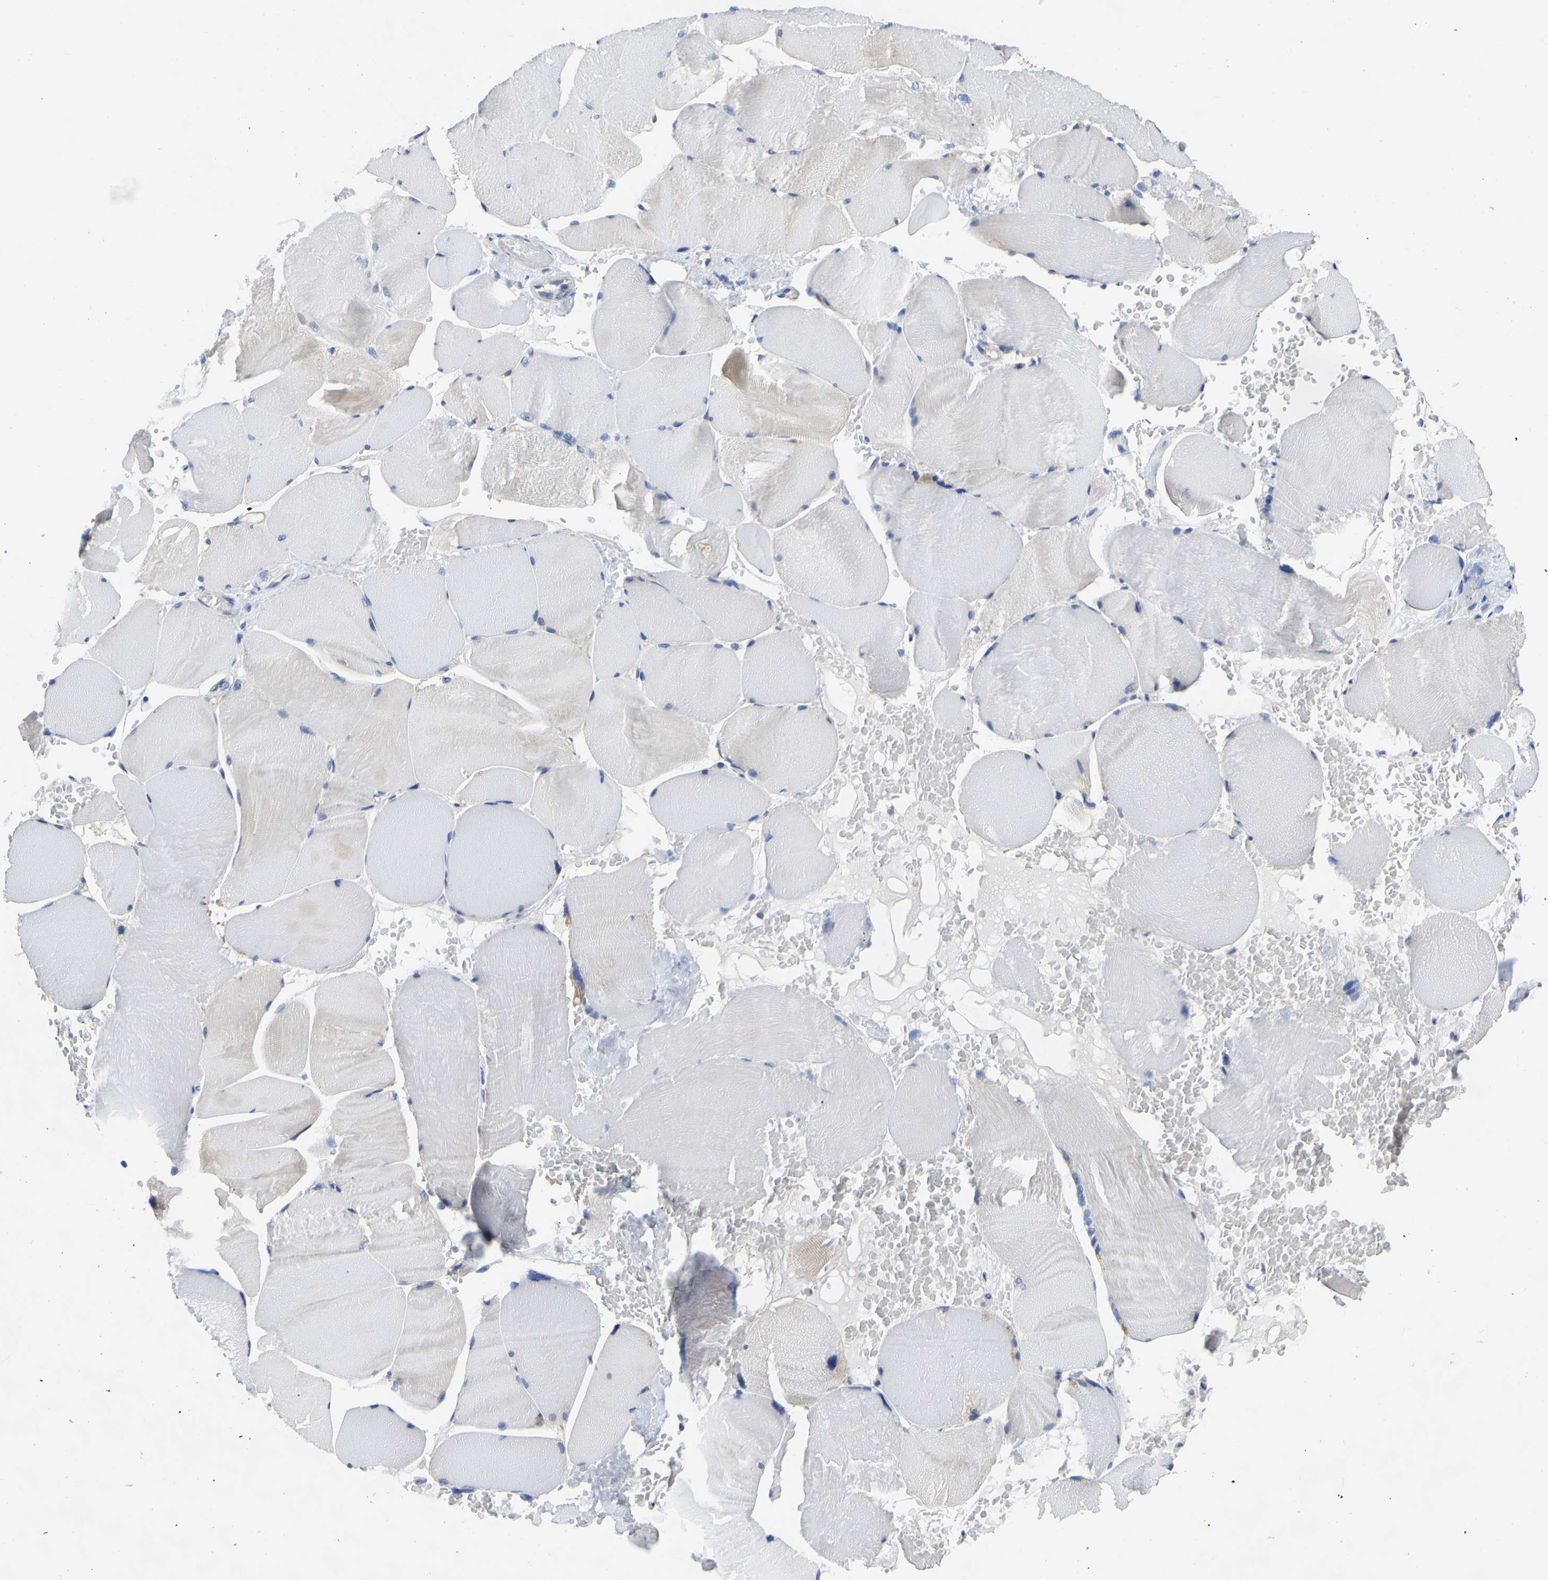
{"staining": {"intensity": "weak", "quantity": "<25%", "location": "cytoplasmic/membranous"}, "tissue": "skeletal muscle", "cell_type": "Myocytes", "image_type": "normal", "snomed": [{"axis": "morphology", "description": "Normal tissue, NOS"}, {"axis": "topography", "description": "Skin"}, {"axis": "topography", "description": "Skeletal muscle"}], "caption": "DAB immunohistochemical staining of unremarkable human skeletal muscle reveals no significant staining in myocytes. (Brightfield microscopy of DAB (3,3'-diaminobenzidine) IHC at high magnification).", "gene": "PPP3CA", "patient": {"sex": "male", "age": 83}}